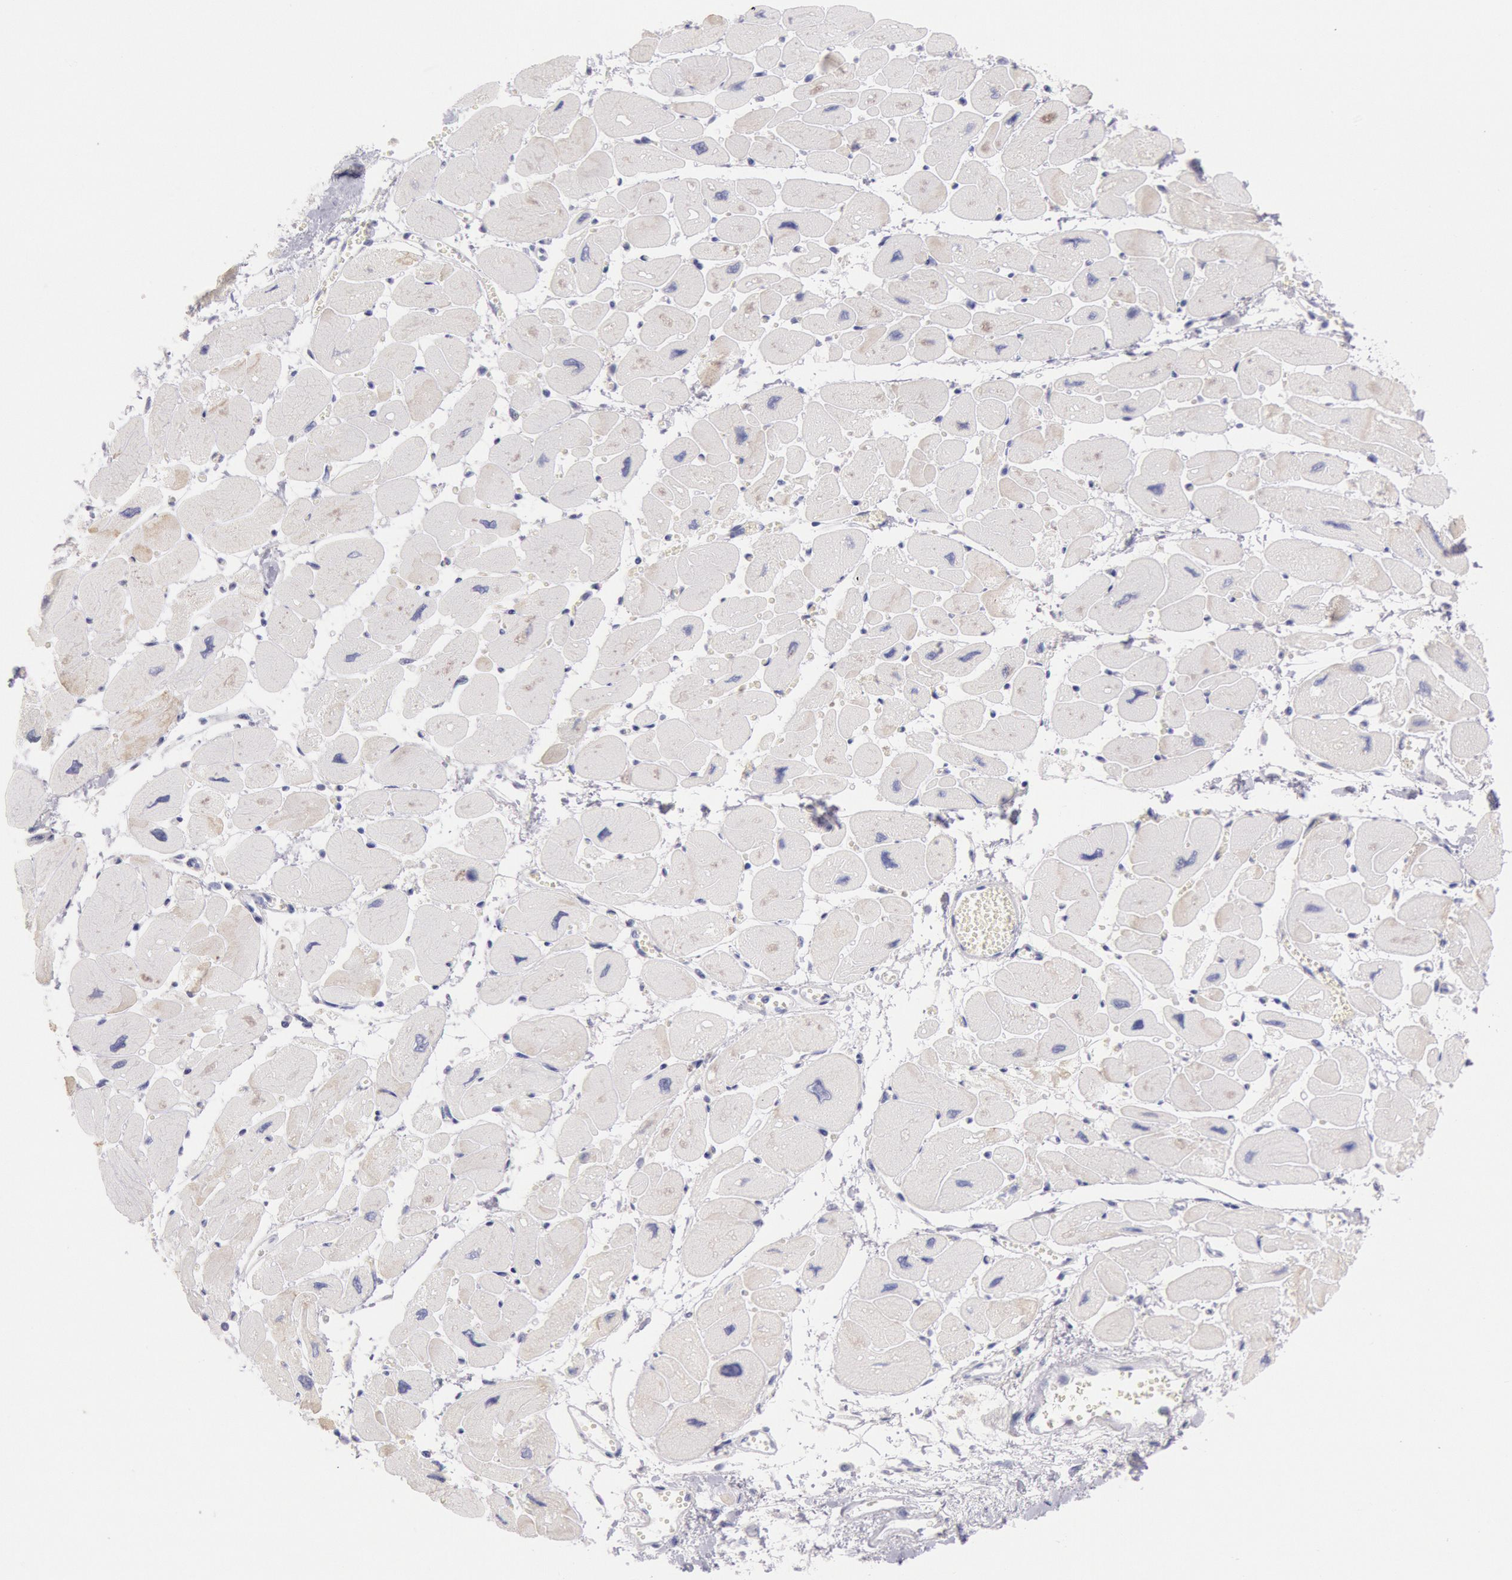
{"staining": {"intensity": "negative", "quantity": "none", "location": "none"}, "tissue": "heart muscle", "cell_type": "Cardiomyocytes", "image_type": "normal", "snomed": [{"axis": "morphology", "description": "Normal tissue, NOS"}, {"axis": "topography", "description": "Heart"}], "caption": "Cardiomyocytes show no significant expression in unremarkable heart muscle. (Brightfield microscopy of DAB (3,3'-diaminobenzidine) IHC at high magnification).", "gene": "EGFR", "patient": {"sex": "female", "age": 54}}